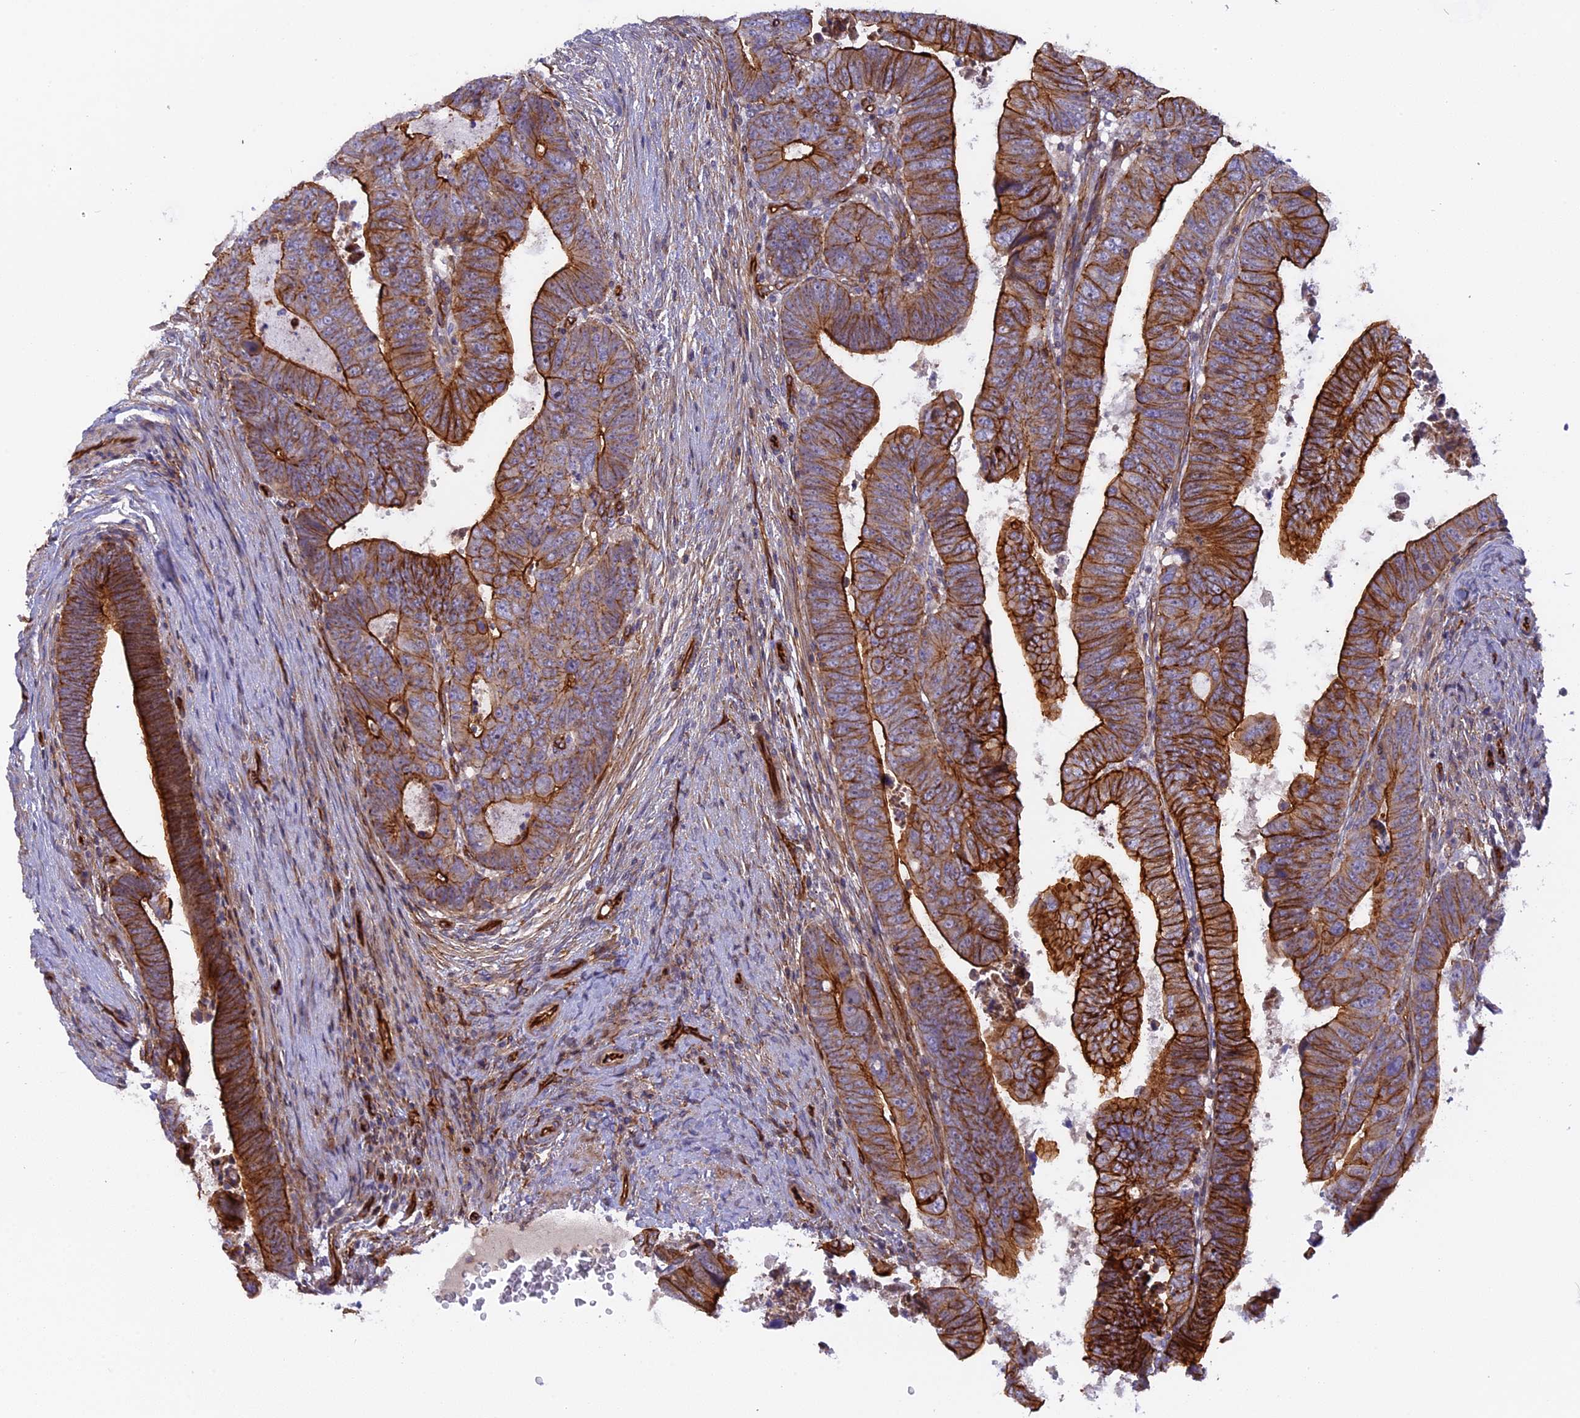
{"staining": {"intensity": "strong", "quantity": ">75%", "location": "cytoplasmic/membranous"}, "tissue": "colorectal cancer", "cell_type": "Tumor cells", "image_type": "cancer", "snomed": [{"axis": "morphology", "description": "Adenocarcinoma, NOS"}, {"axis": "topography", "description": "Rectum"}], "caption": "This histopathology image displays immunohistochemistry (IHC) staining of human adenocarcinoma (colorectal), with high strong cytoplasmic/membranous staining in about >75% of tumor cells.", "gene": "CNBD2", "patient": {"sex": "female", "age": 77}}